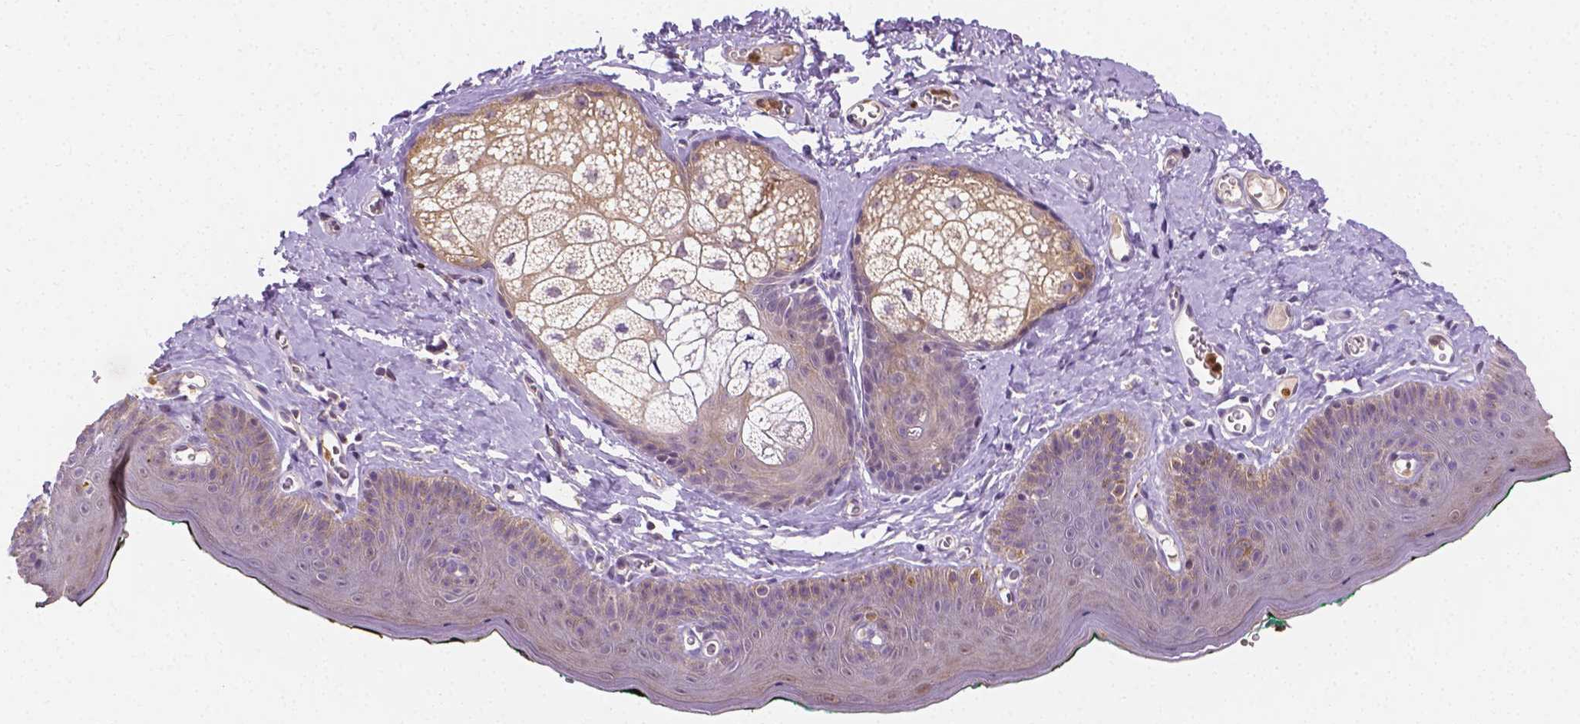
{"staining": {"intensity": "weak", "quantity": "<25%", "location": "nuclear"}, "tissue": "skin", "cell_type": "Epidermal cells", "image_type": "normal", "snomed": [{"axis": "morphology", "description": "Normal tissue, NOS"}, {"axis": "topography", "description": "Vulva"}, {"axis": "topography", "description": "Peripheral nerve tissue"}], "caption": "The photomicrograph displays no significant staining in epidermal cells of skin. (IHC, brightfield microscopy, high magnification).", "gene": "ZNRD2", "patient": {"sex": "female", "age": 66}}